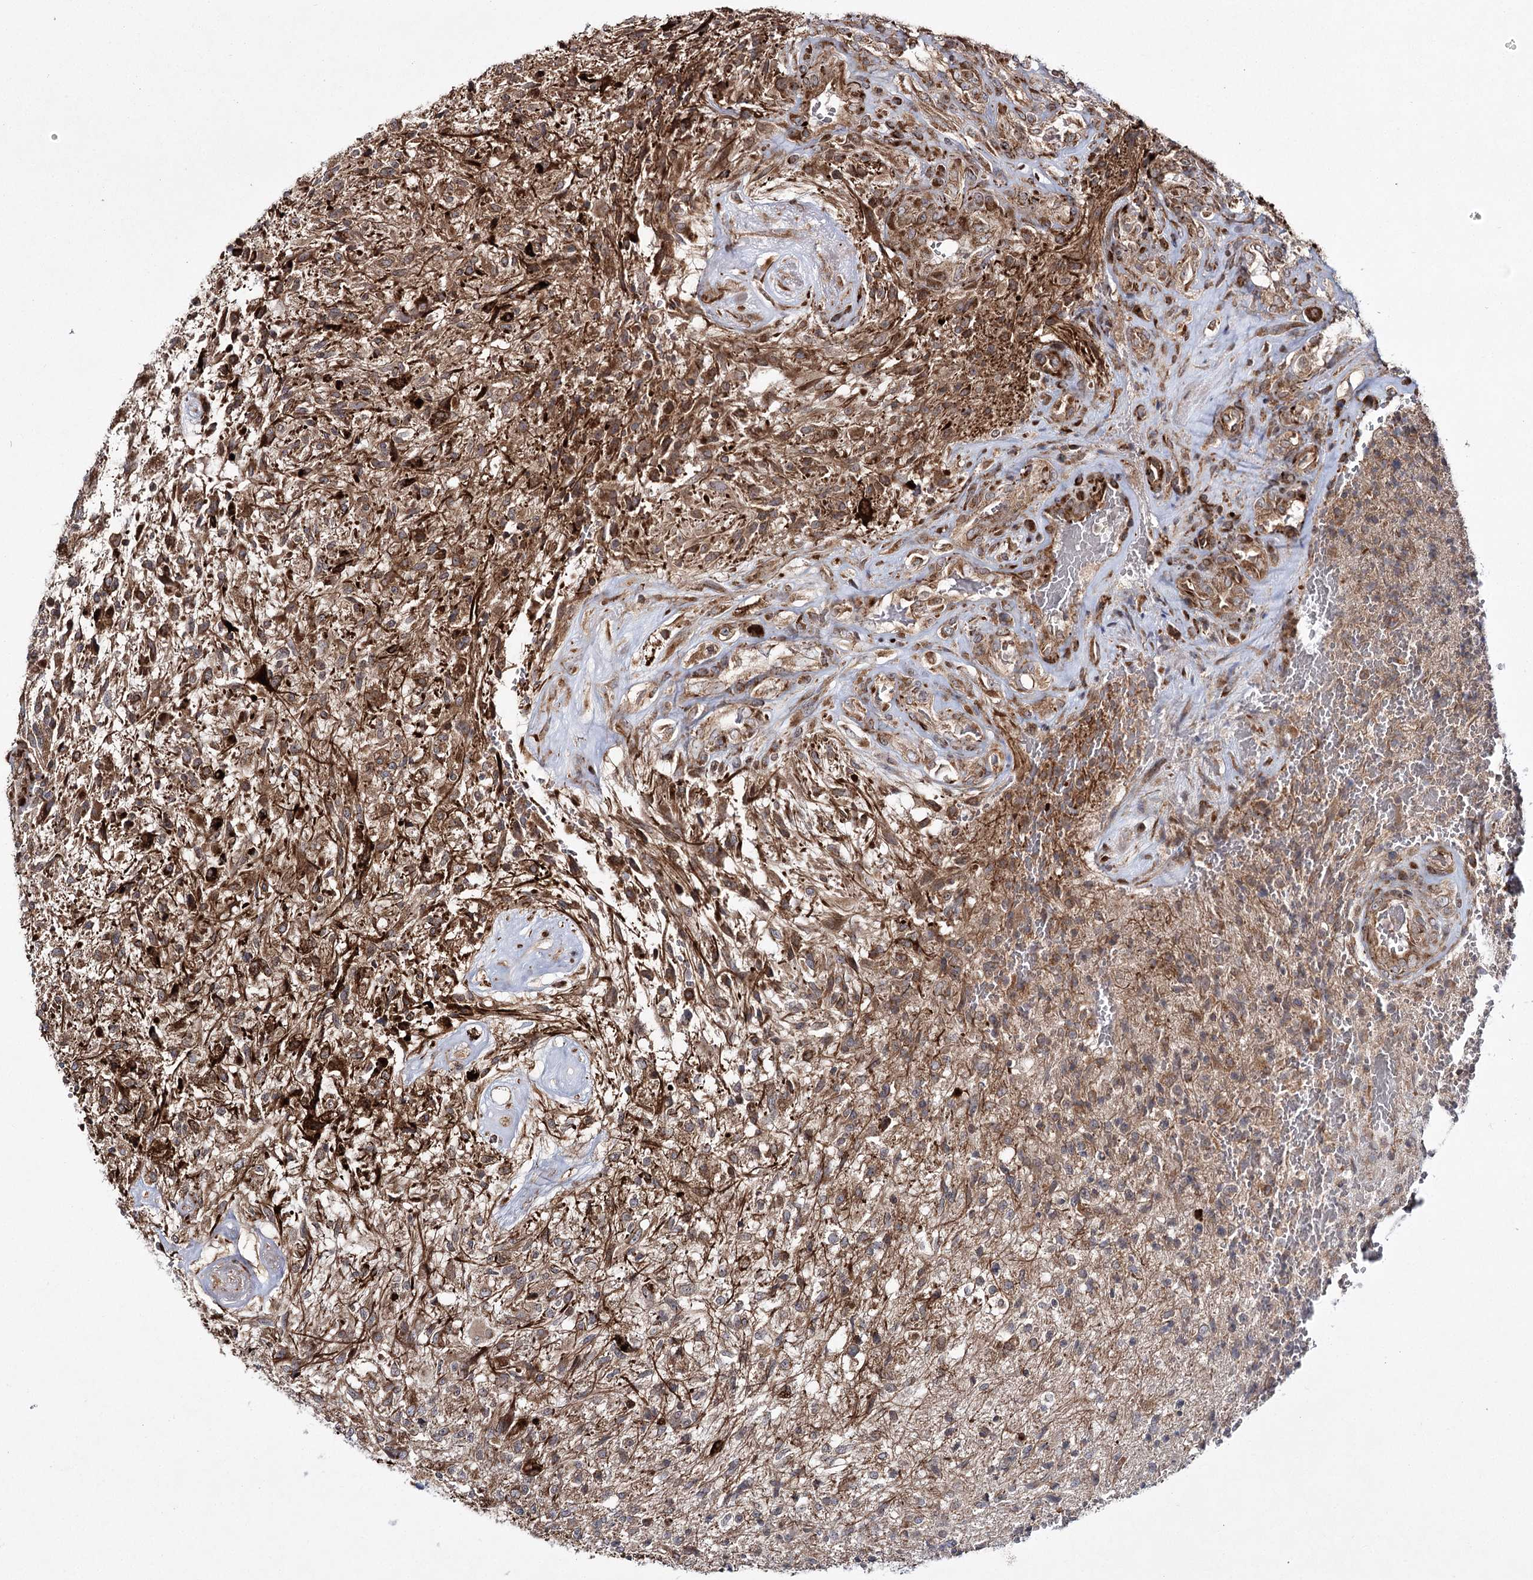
{"staining": {"intensity": "moderate", "quantity": ">75%", "location": "cytoplasmic/membranous"}, "tissue": "glioma", "cell_type": "Tumor cells", "image_type": "cancer", "snomed": [{"axis": "morphology", "description": "Glioma, malignant, High grade"}, {"axis": "topography", "description": "Brain"}], "caption": "IHC of human high-grade glioma (malignant) reveals medium levels of moderate cytoplasmic/membranous expression in about >75% of tumor cells.", "gene": "HECTD2", "patient": {"sex": "male", "age": 56}}